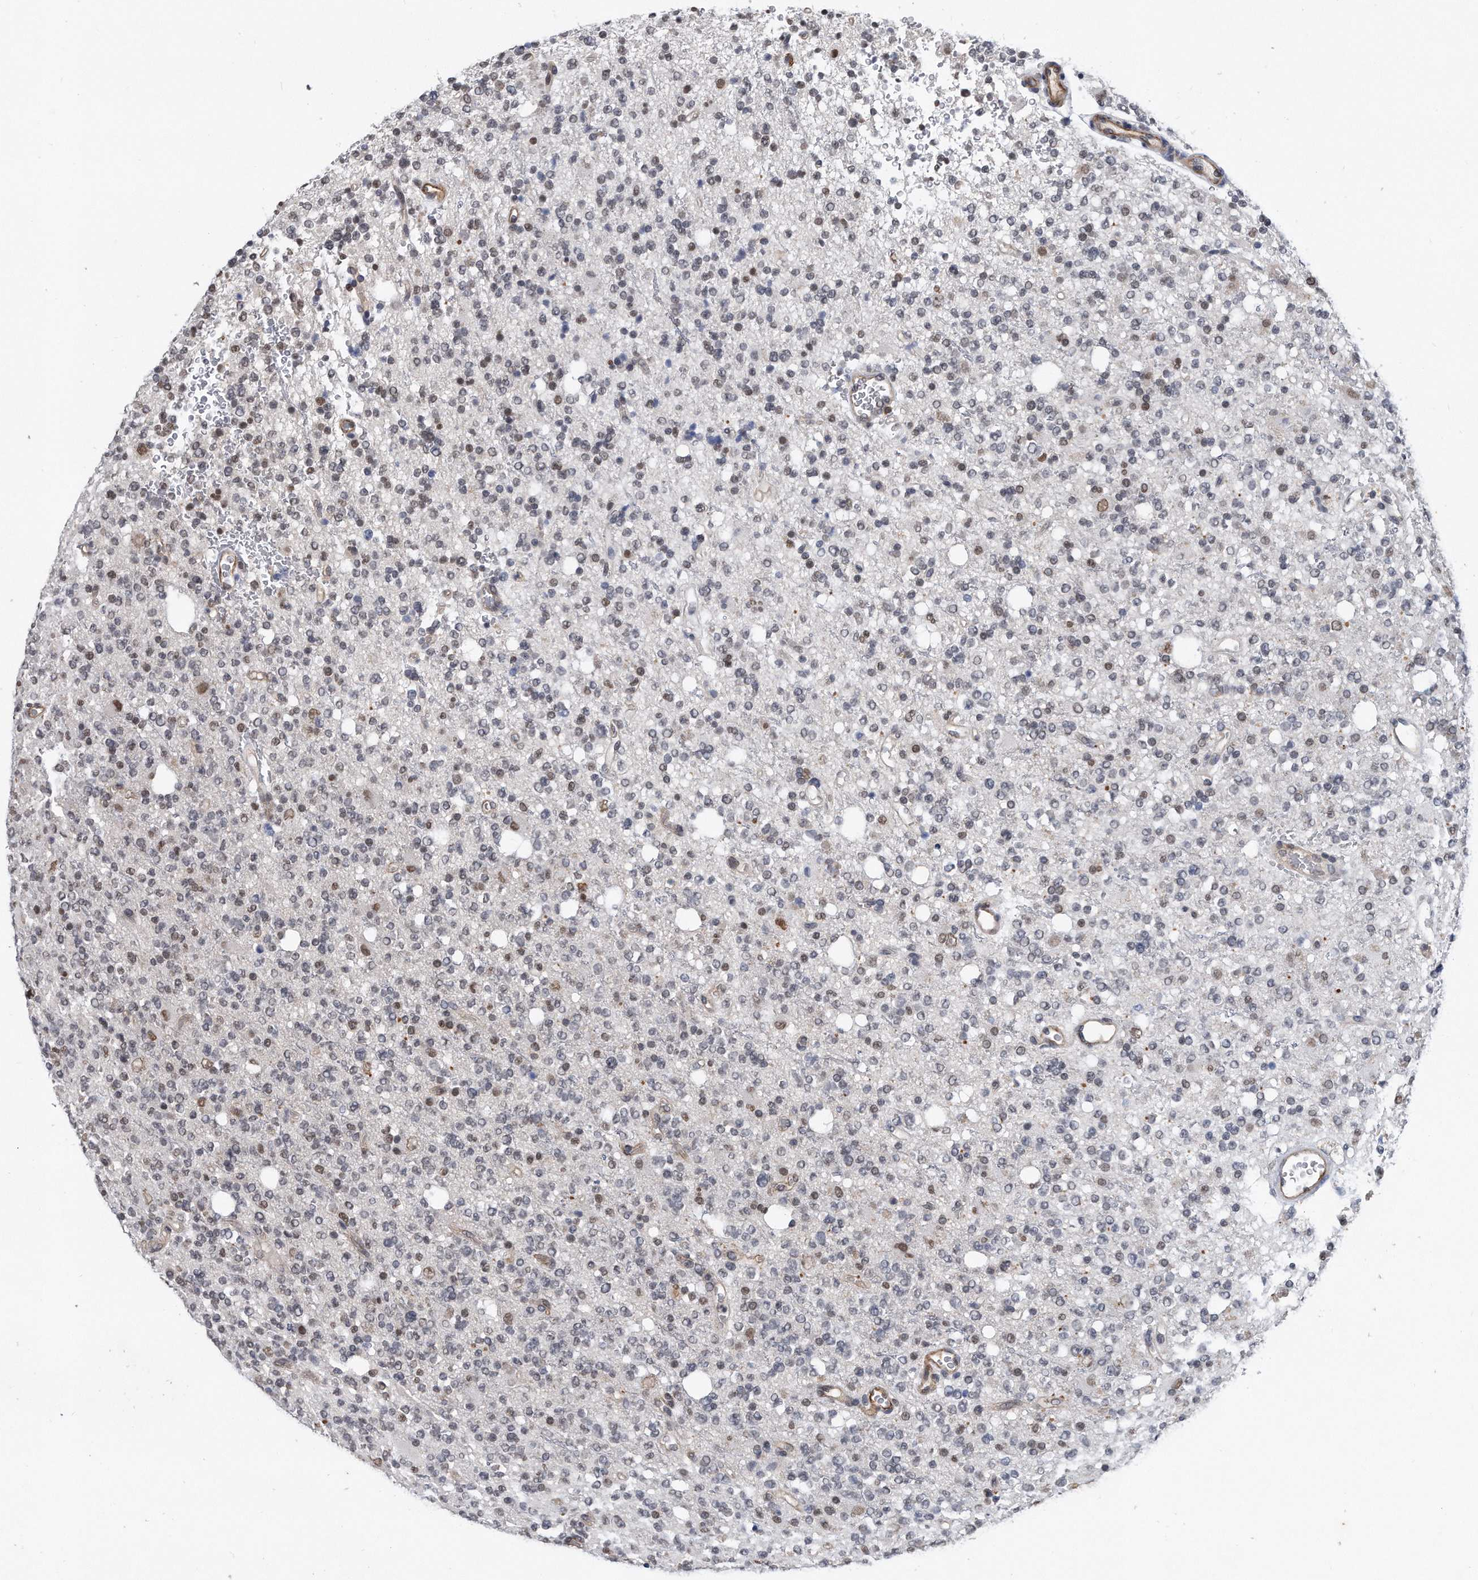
{"staining": {"intensity": "weak", "quantity": "<25%", "location": "nuclear"}, "tissue": "glioma", "cell_type": "Tumor cells", "image_type": "cancer", "snomed": [{"axis": "morphology", "description": "Glioma, malignant, High grade"}, {"axis": "topography", "description": "Brain"}], "caption": "The image reveals no staining of tumor cells in glioma. The staining was performed using DAB to visualize the protein expression in brown, while the nuclei were stained in blue with hematoxylin (Magnification: 20x).", "gene": "TP53INP1", "patient": {"sex": "female", "age": 62}}